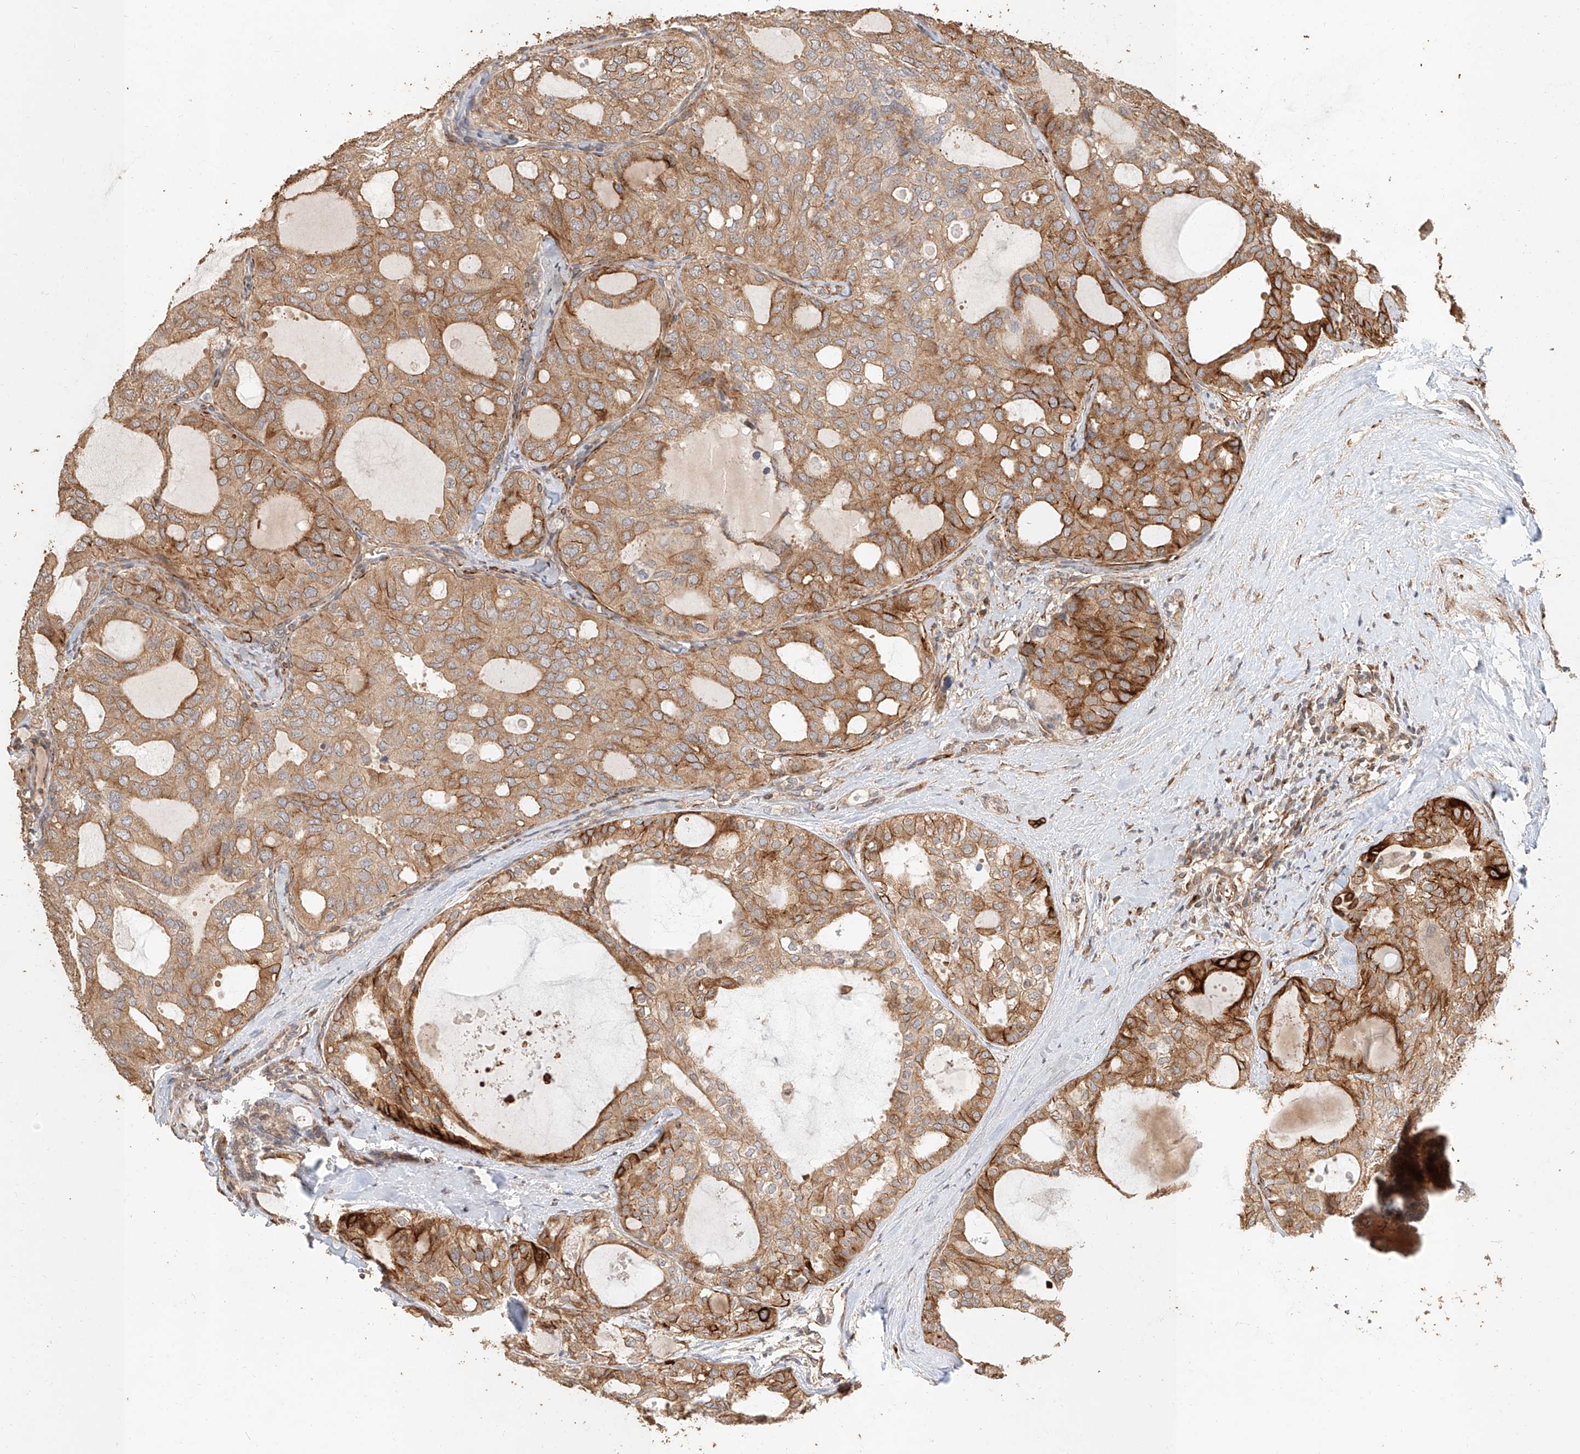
{"staining": {"intensity": "moderate", "quantity": "25%-75%", "location": "cytoplasmic/membranous"}, "tissue": "thyroid cancer", "cell_type": "Tumor cells", "image_type": "cancer", "snomed": [{"axis": "morphology", "description": "Follicular adenoma carcinoma, NOS"}, {"axis": "topography", "description": "Thyroid gland"}], "caption": "Protein expression by immunohistochemistry shows moderate cytoplasmic/membranous staining in about 25%-75% of tumor cells in thyroid follicular adenoma carcinoma.", "gene": "NAP1L1", "patient": {"sex": "male", "age": 75}}